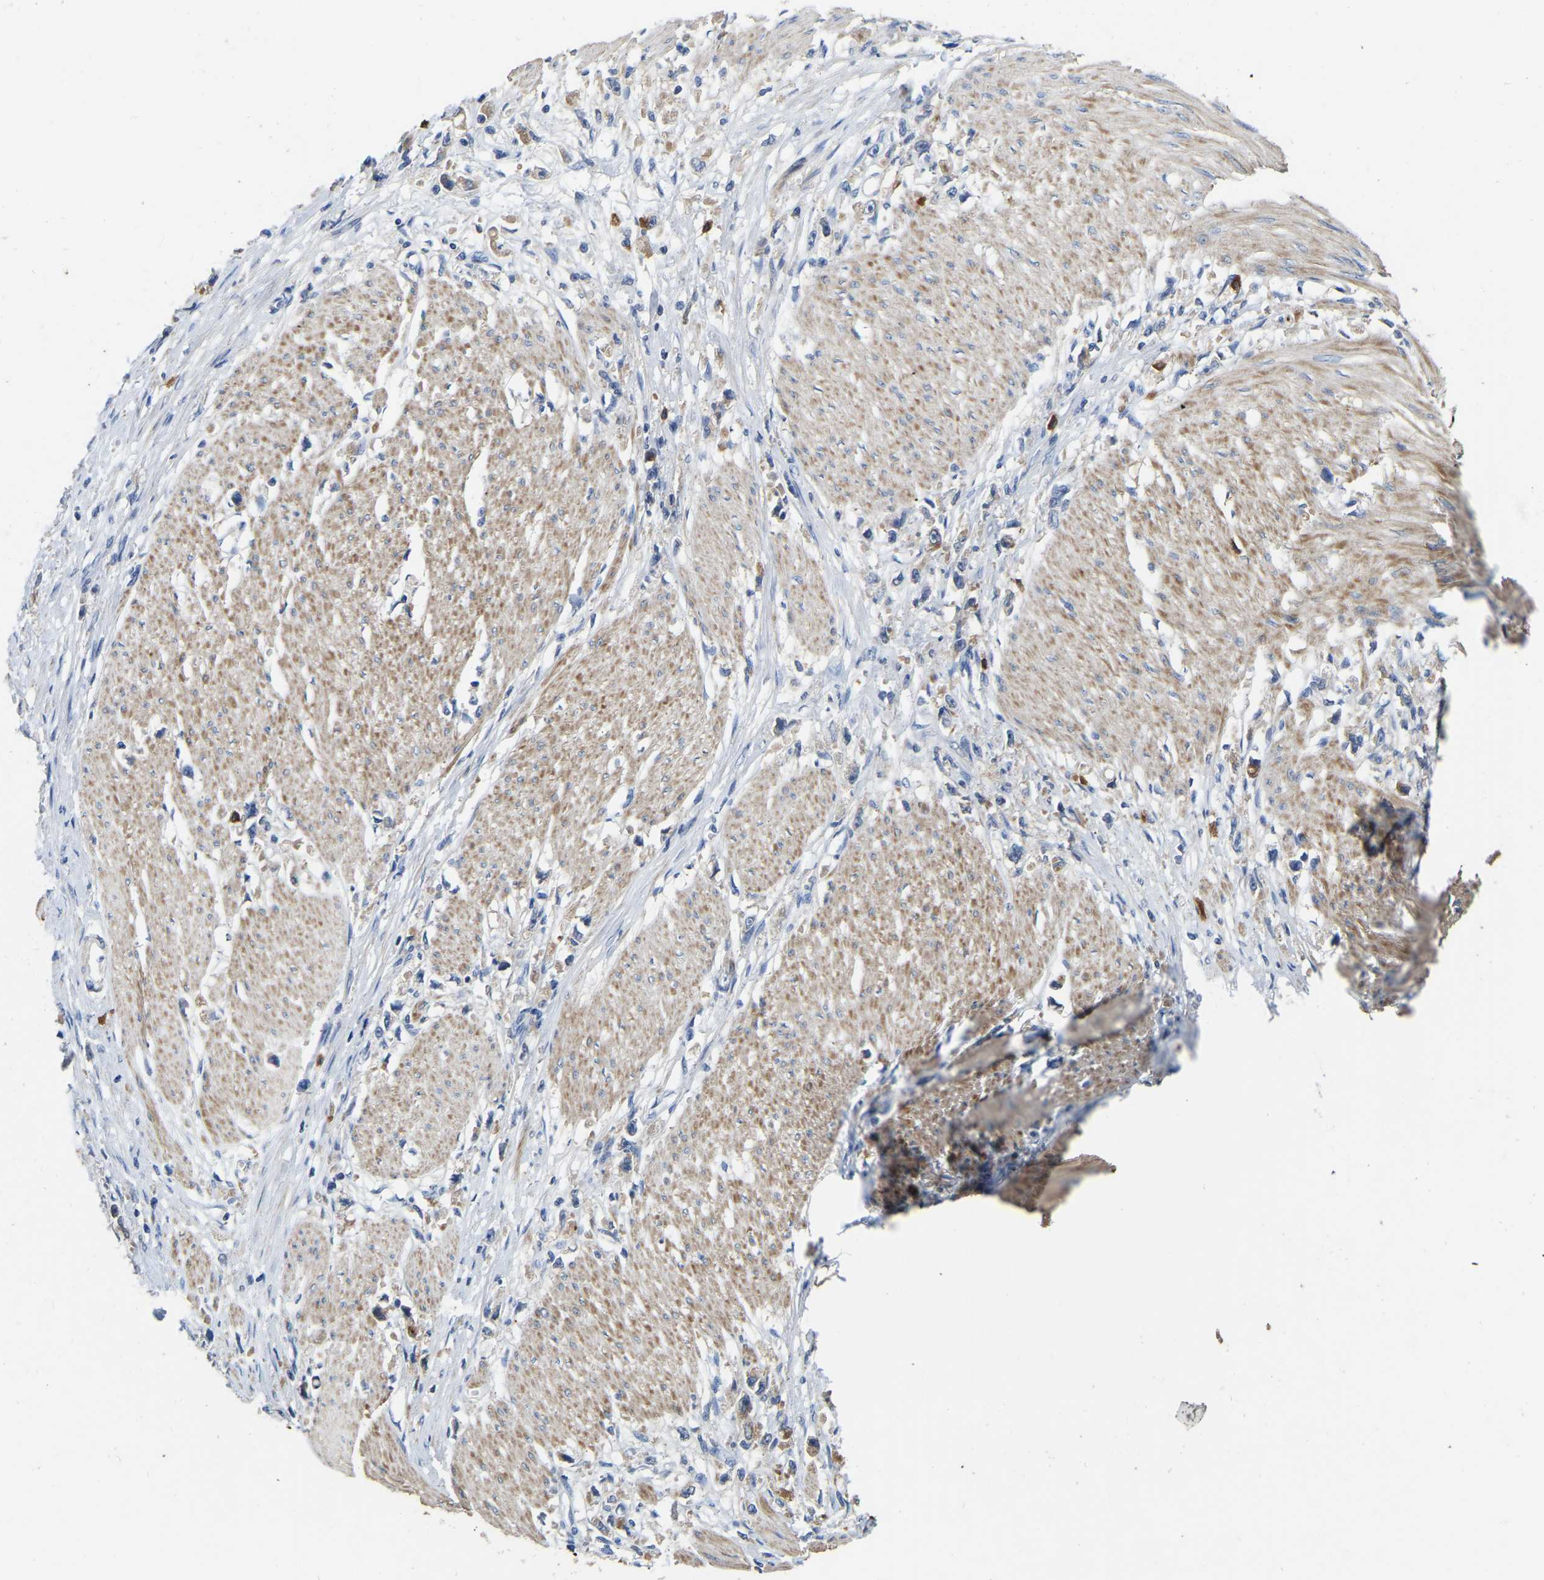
{"staining": {"intensity": "negative", "quantity": "none", "location": "none"}, "tissue": "stomach cancer", "cell_type": "Tumor cells", "image_type": "cancer", "snomed": [{"axis": "morphology", "description": "Adenocarcinoma, NOS"}, {"axis": "topography", "description": "Stomach"}], "caption": "A histopathology image of adenocarcinoma (stomach) stained for a protein exhibits no brown staining in tumor cells.", "gene": "RAB27B", "patient": {"sex": "female", "age": 59}}